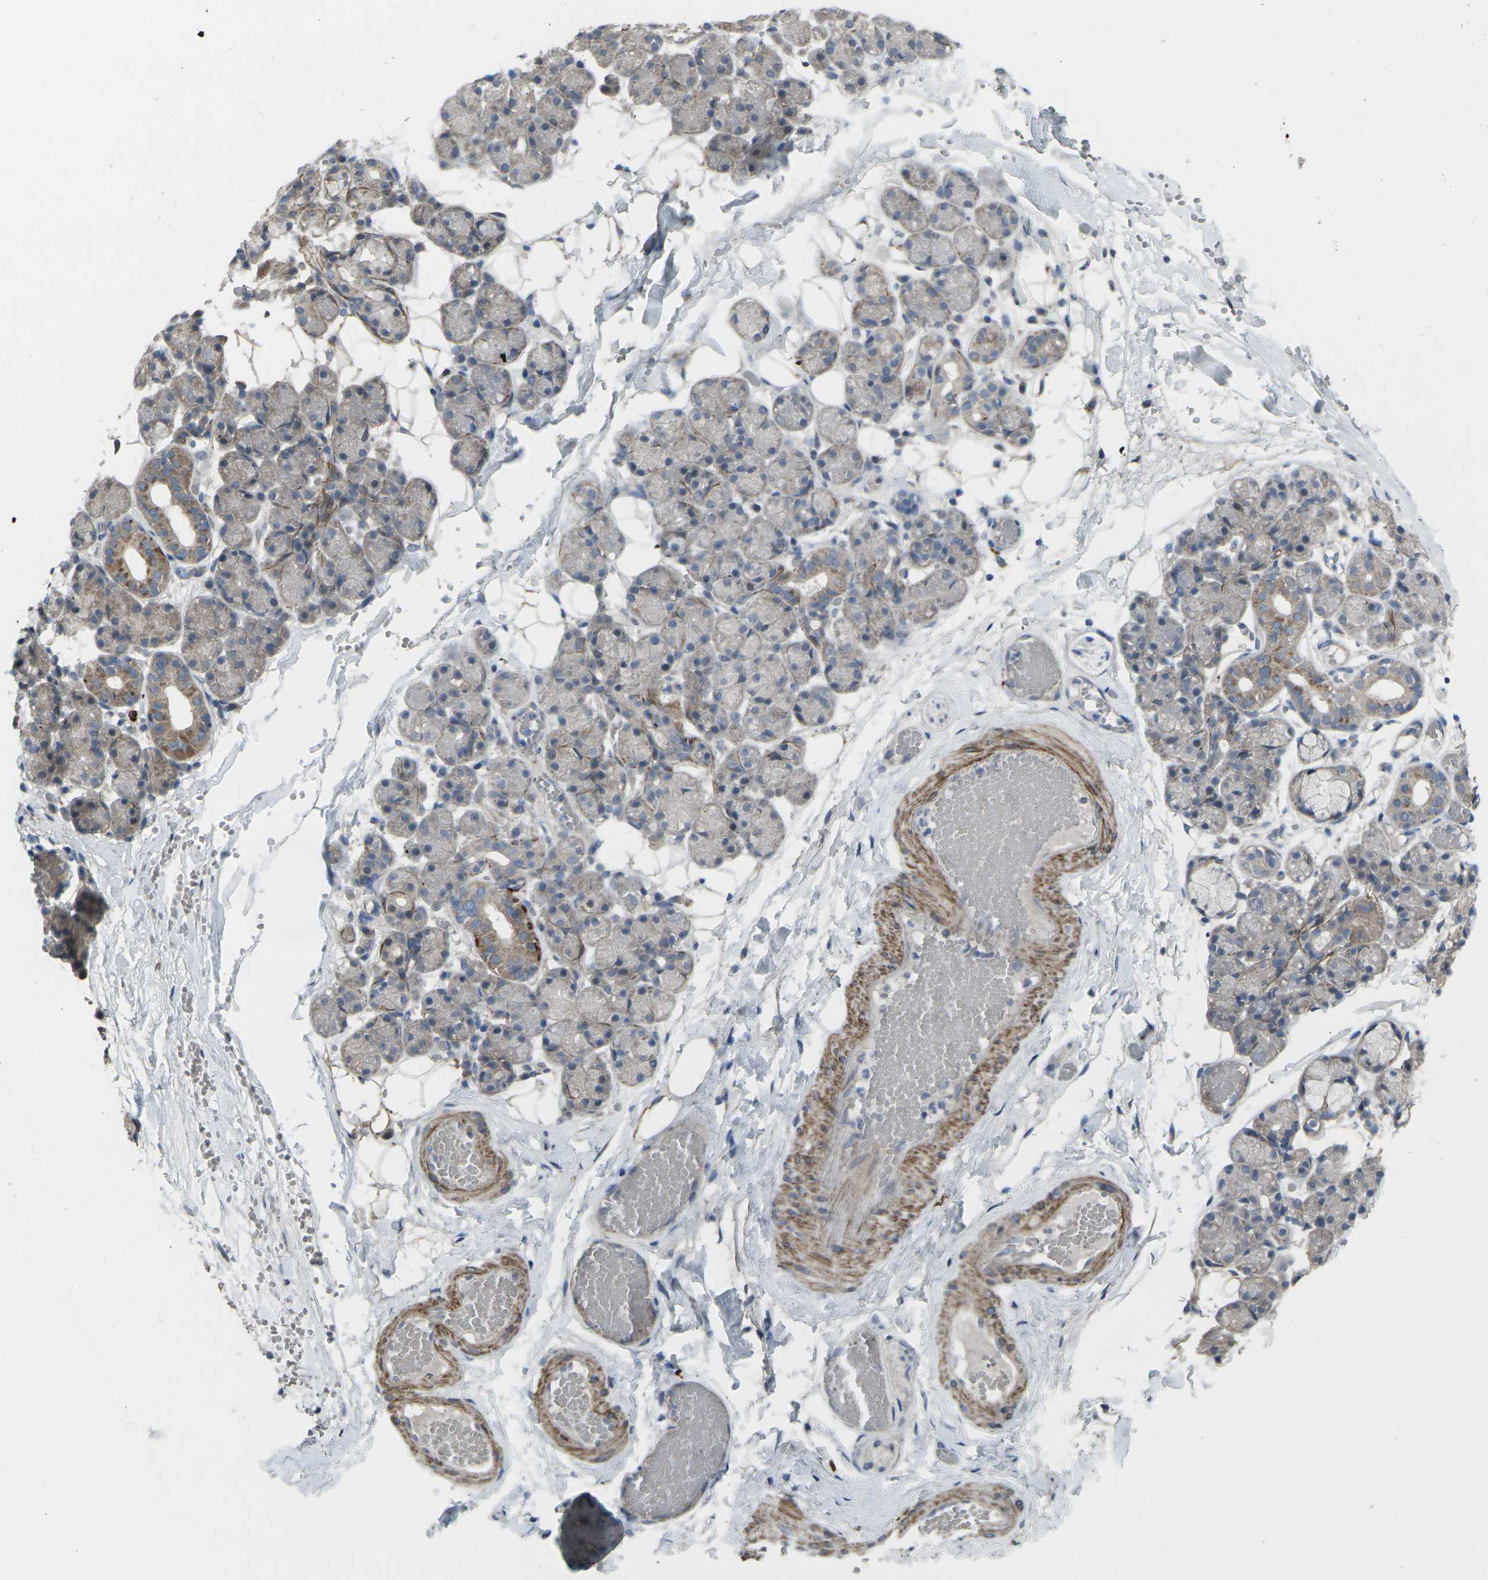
{"staining": {"intensity": "moderate", "quantity": "25%-75%", "location": "cytoplasmic/membranous"}, "tissue": "salivary gland", "cell_type": "Glandular cells", "image_type": "normal", "snomed": [{"axis": "morphology", "description": "Normal tissue, NOS"}, {"axis": "topography", "description": "Salivary gland"}], "caption": "About 25%-75% of glandular cells in unremarkable human salivary gland display moderate cytoplasmic/membranous protein staining as visualized by brown immunohistochemical staining.", "gene": "CCR10", "patient": {"sex": "male", "age": 63}}